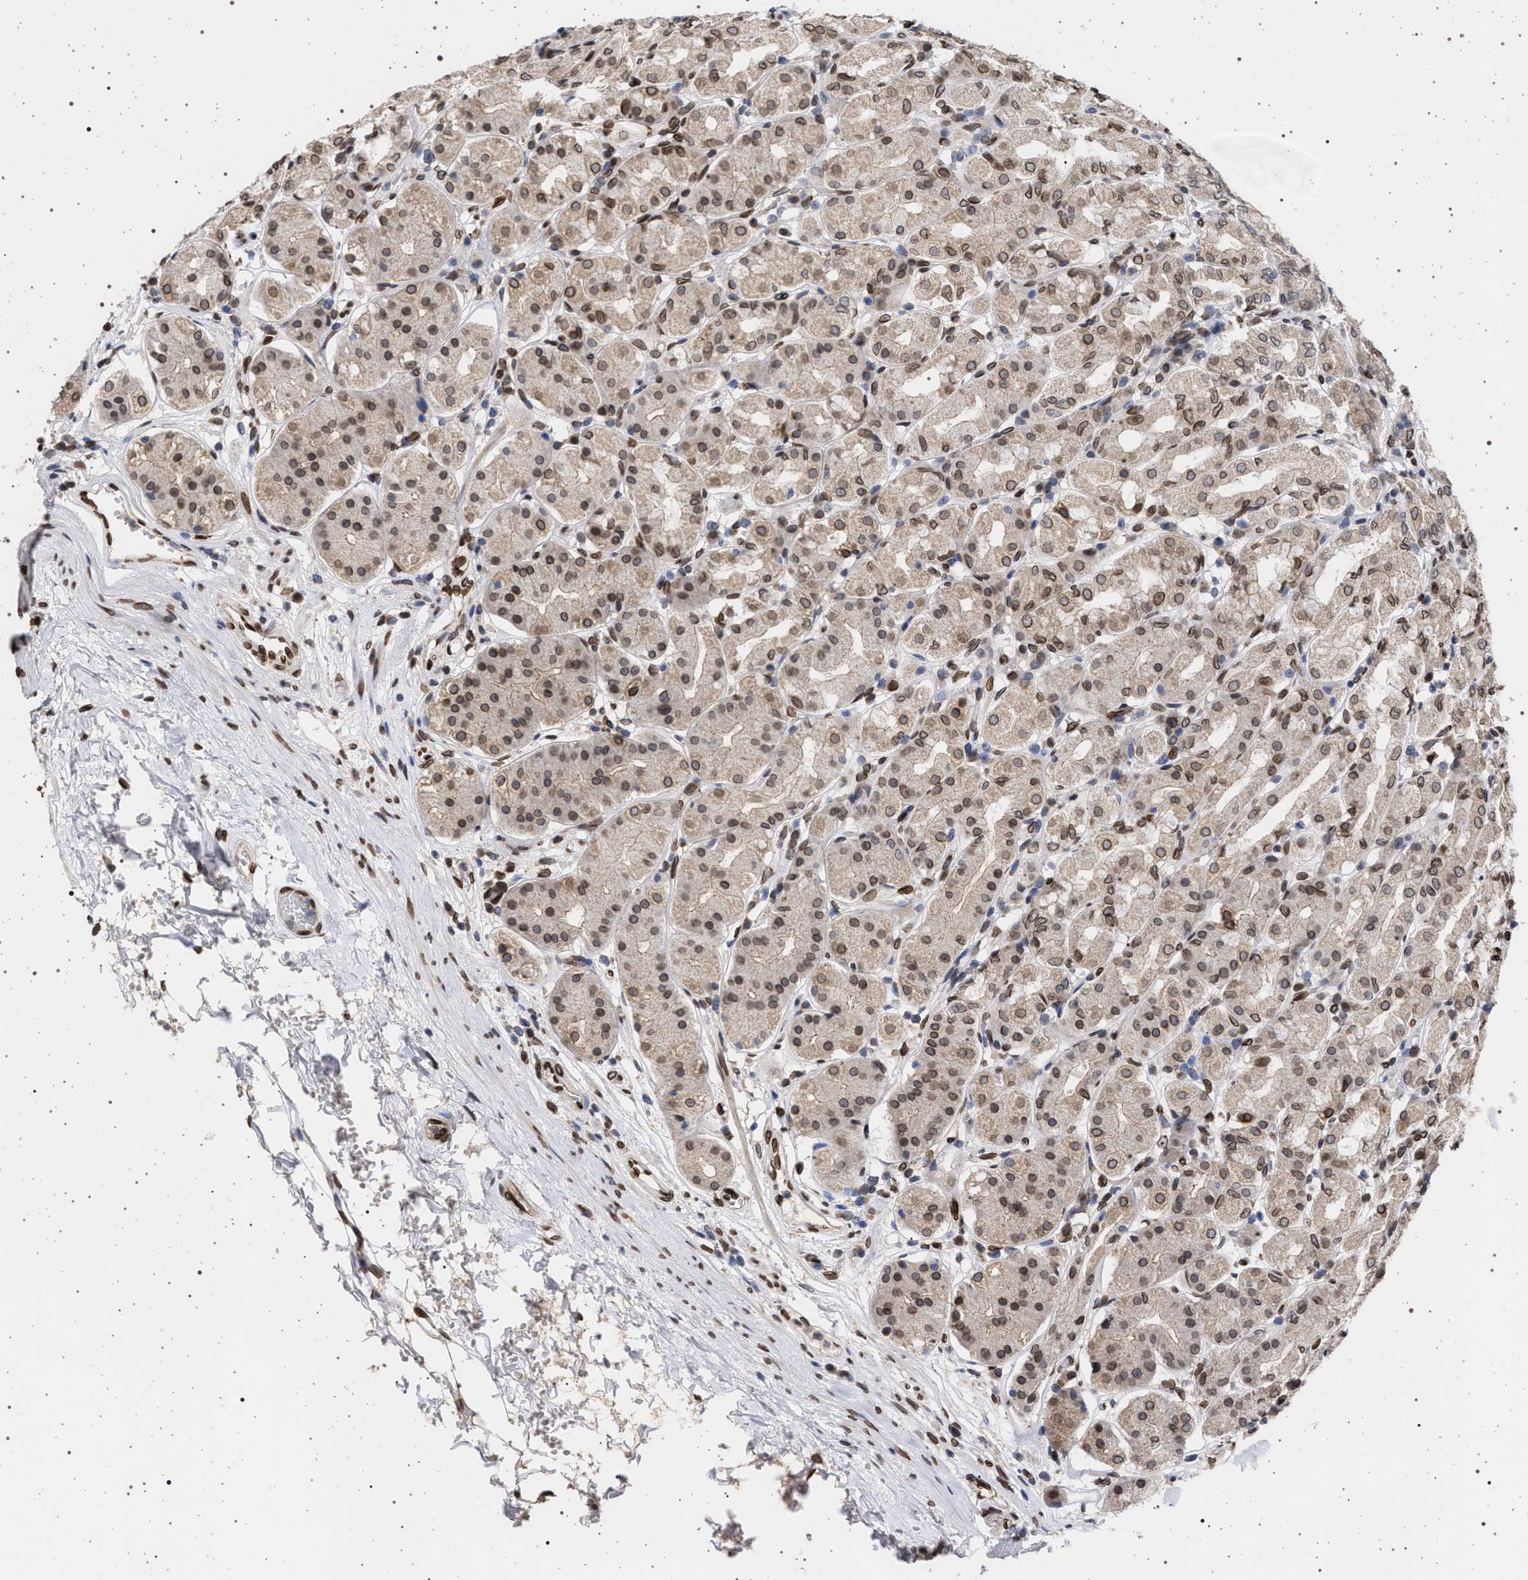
{"staining": {"intensity": "moderate", "quantity": ">75%", "location": "cytoplasmic/membranous,nuclear"}, "tissue": "stomach", "cell_type": "Glandular cells", "image_type": "normal", "snomed": [{"axis": "morphology", "description": "Normal tissue, NOS"}, {"axis": "topography", "description": "Stomach"}, {"axis": "topography", "description": "Stomach, lower"}], "caption": "Immunohistochemical staining of unremarkable stomach displays moderate cytoplasmic/membranous,nuclear protein expression in about >75% of glandular cells.", "gene": "ING2", "patient": {"sex": "female", "age": 56}}